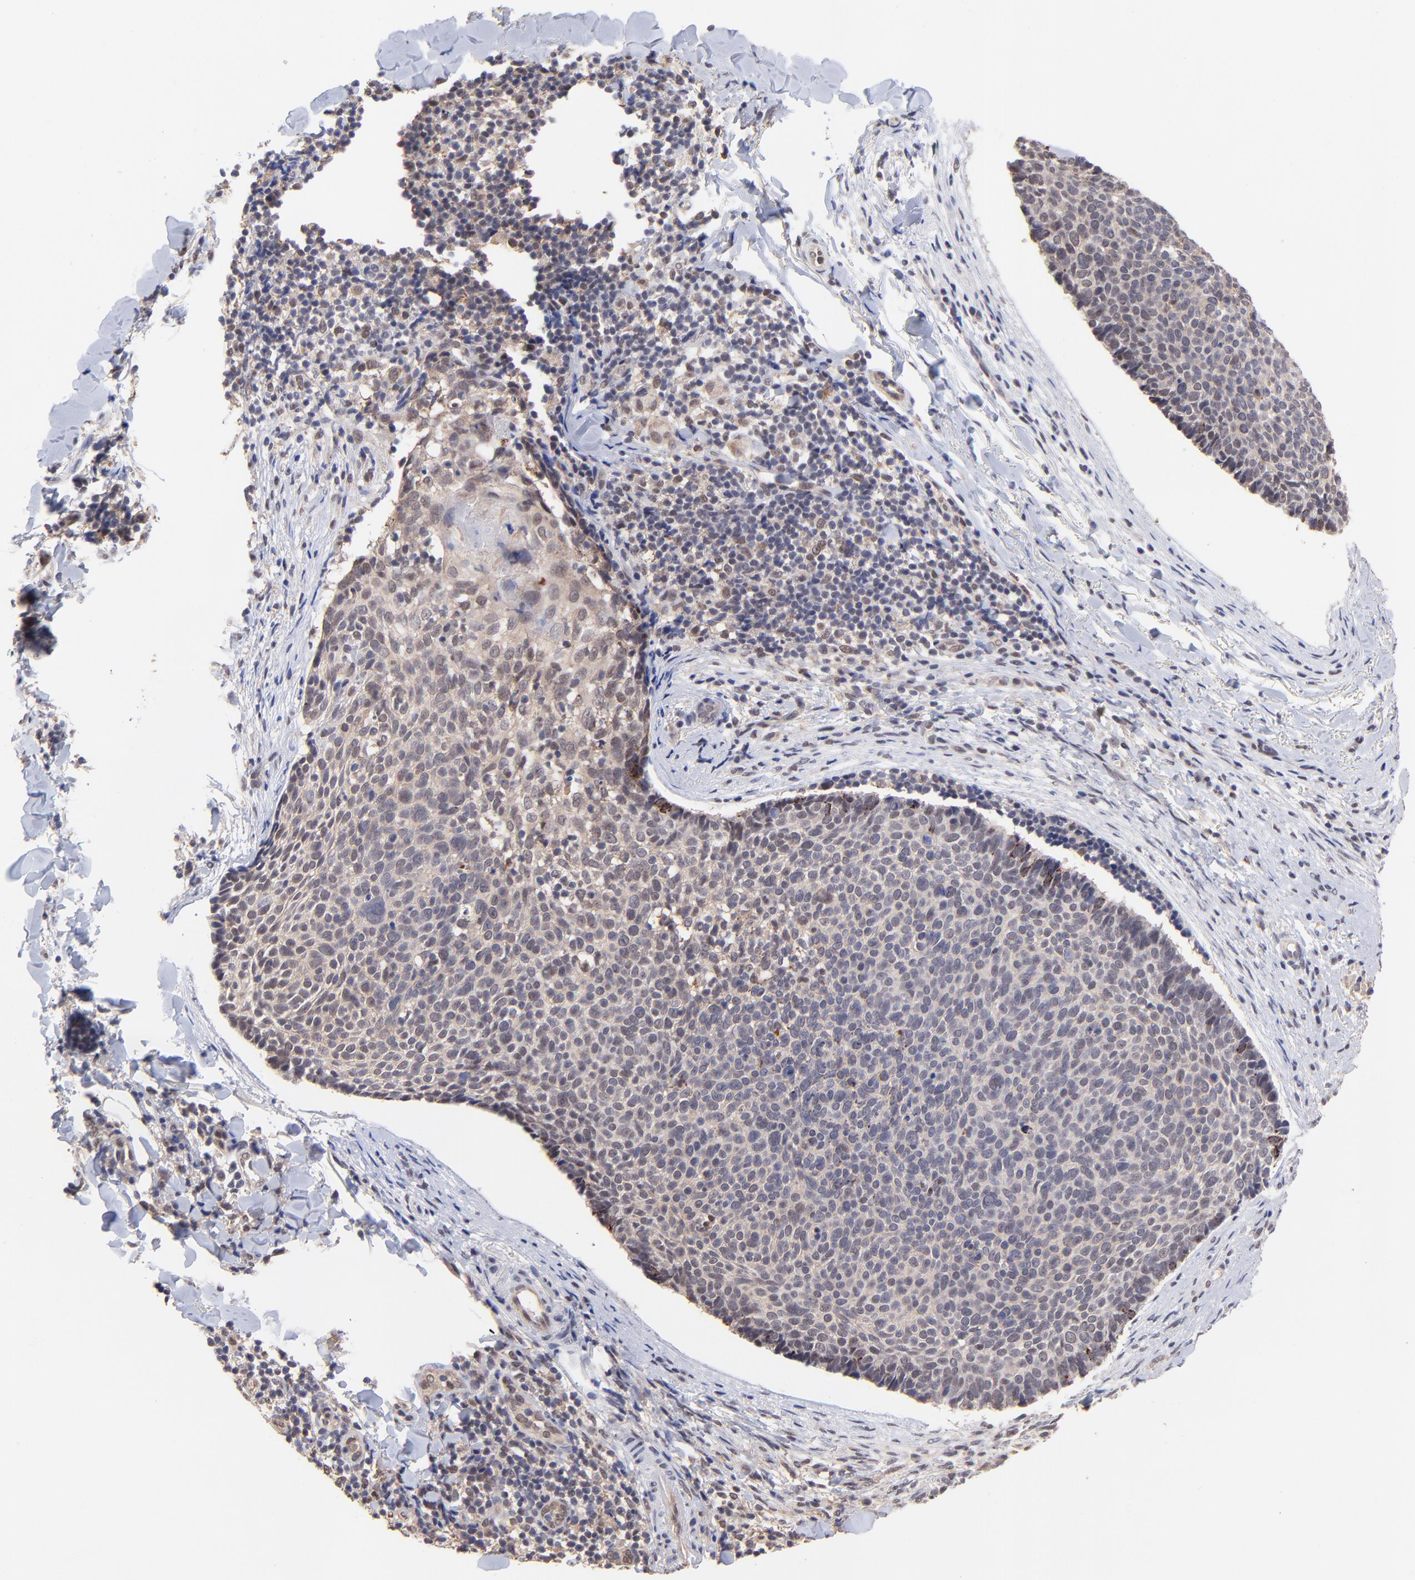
{"staining": {"intensity": "weak", "quantity": ">75%", "location": "cytoplasmic/membranous"}, "tissue": "skin cancer", "cell_type": "Tumor cells", "image_type": "cancer", "snomed": [{"axis": "morphology", "description": "Normal tissue, NOS"}, {"axis": "morphology", "description": "Basal cell carcinoma"}, {"axis": "topography", "description": "Skin"}], "caption": "Immunohistochemical staining of human basal cell carcinoma (skin) shows weak cytoplasmic/membranous protein expression in approximately >75% of tumor cells. The staining was performed using DAB to visualize the protein expression in brown, while the nuclei were stained in blue with hematoxylin (Magnification: 20x).", "gene": "ZNF747", "patient": {"sex": "female", "age": 57}}